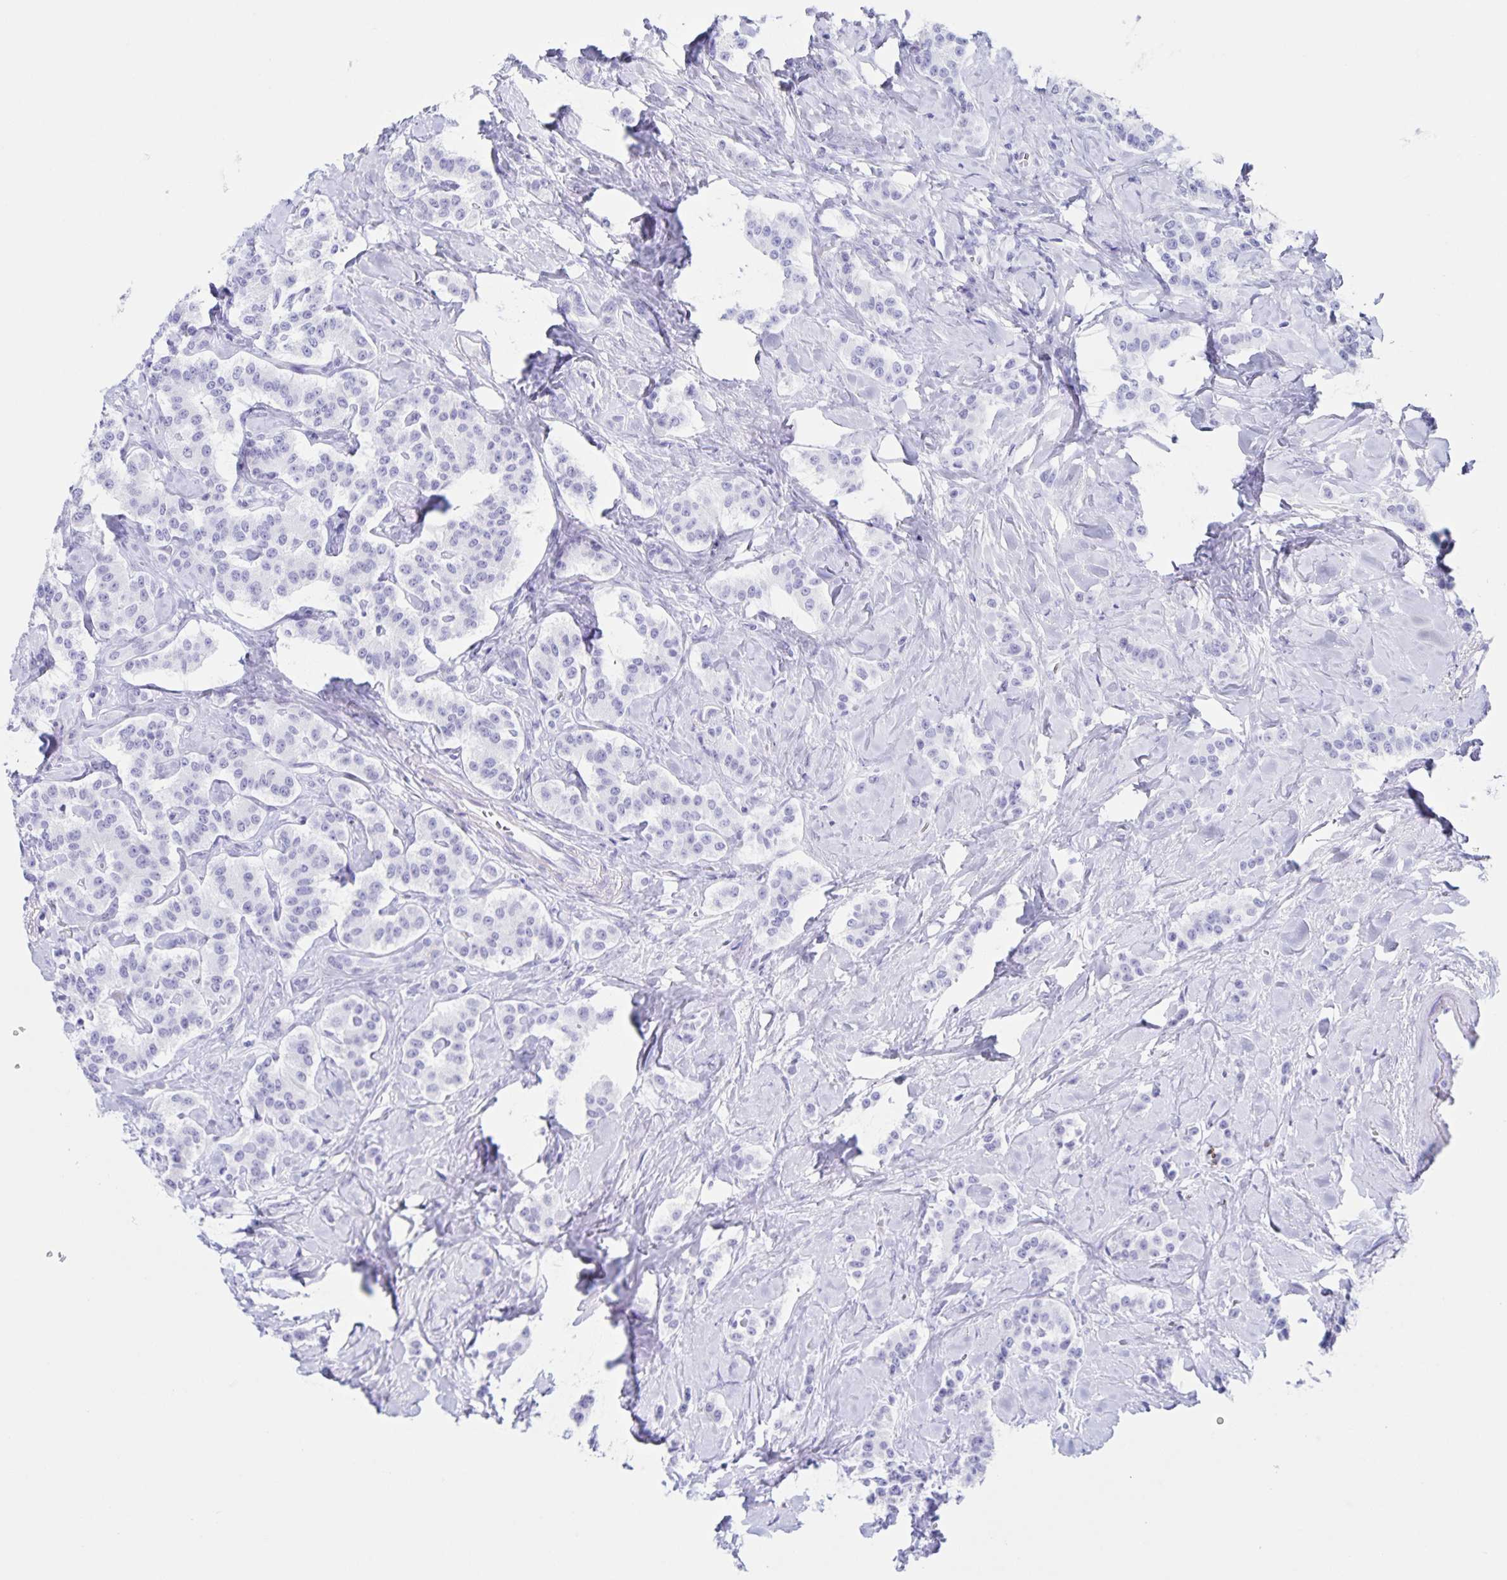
{"staining": {"intensity": "negative", "quantity": "none", "location": "none"}, "tissue": "carcinoid", "cell_type": "Tumor cells", "image_type": "cancer", "snomed": [{"axis": "morphology", "description": "Normal tissue, NOS"}, {"axis": "morphology", "description": "Carcinoid, malignant, NOS"}, {"axis": "topography", "description": "Pancreas"}], "caption": "IHC image of neoplastic tissue: human carcinoid stained with DAB (3,3'-diaminobenzidine) shows no significant protein positivity in tumor cells.", "gene": "C12orf56", "patient": {"sex": "male", "age": 36}}